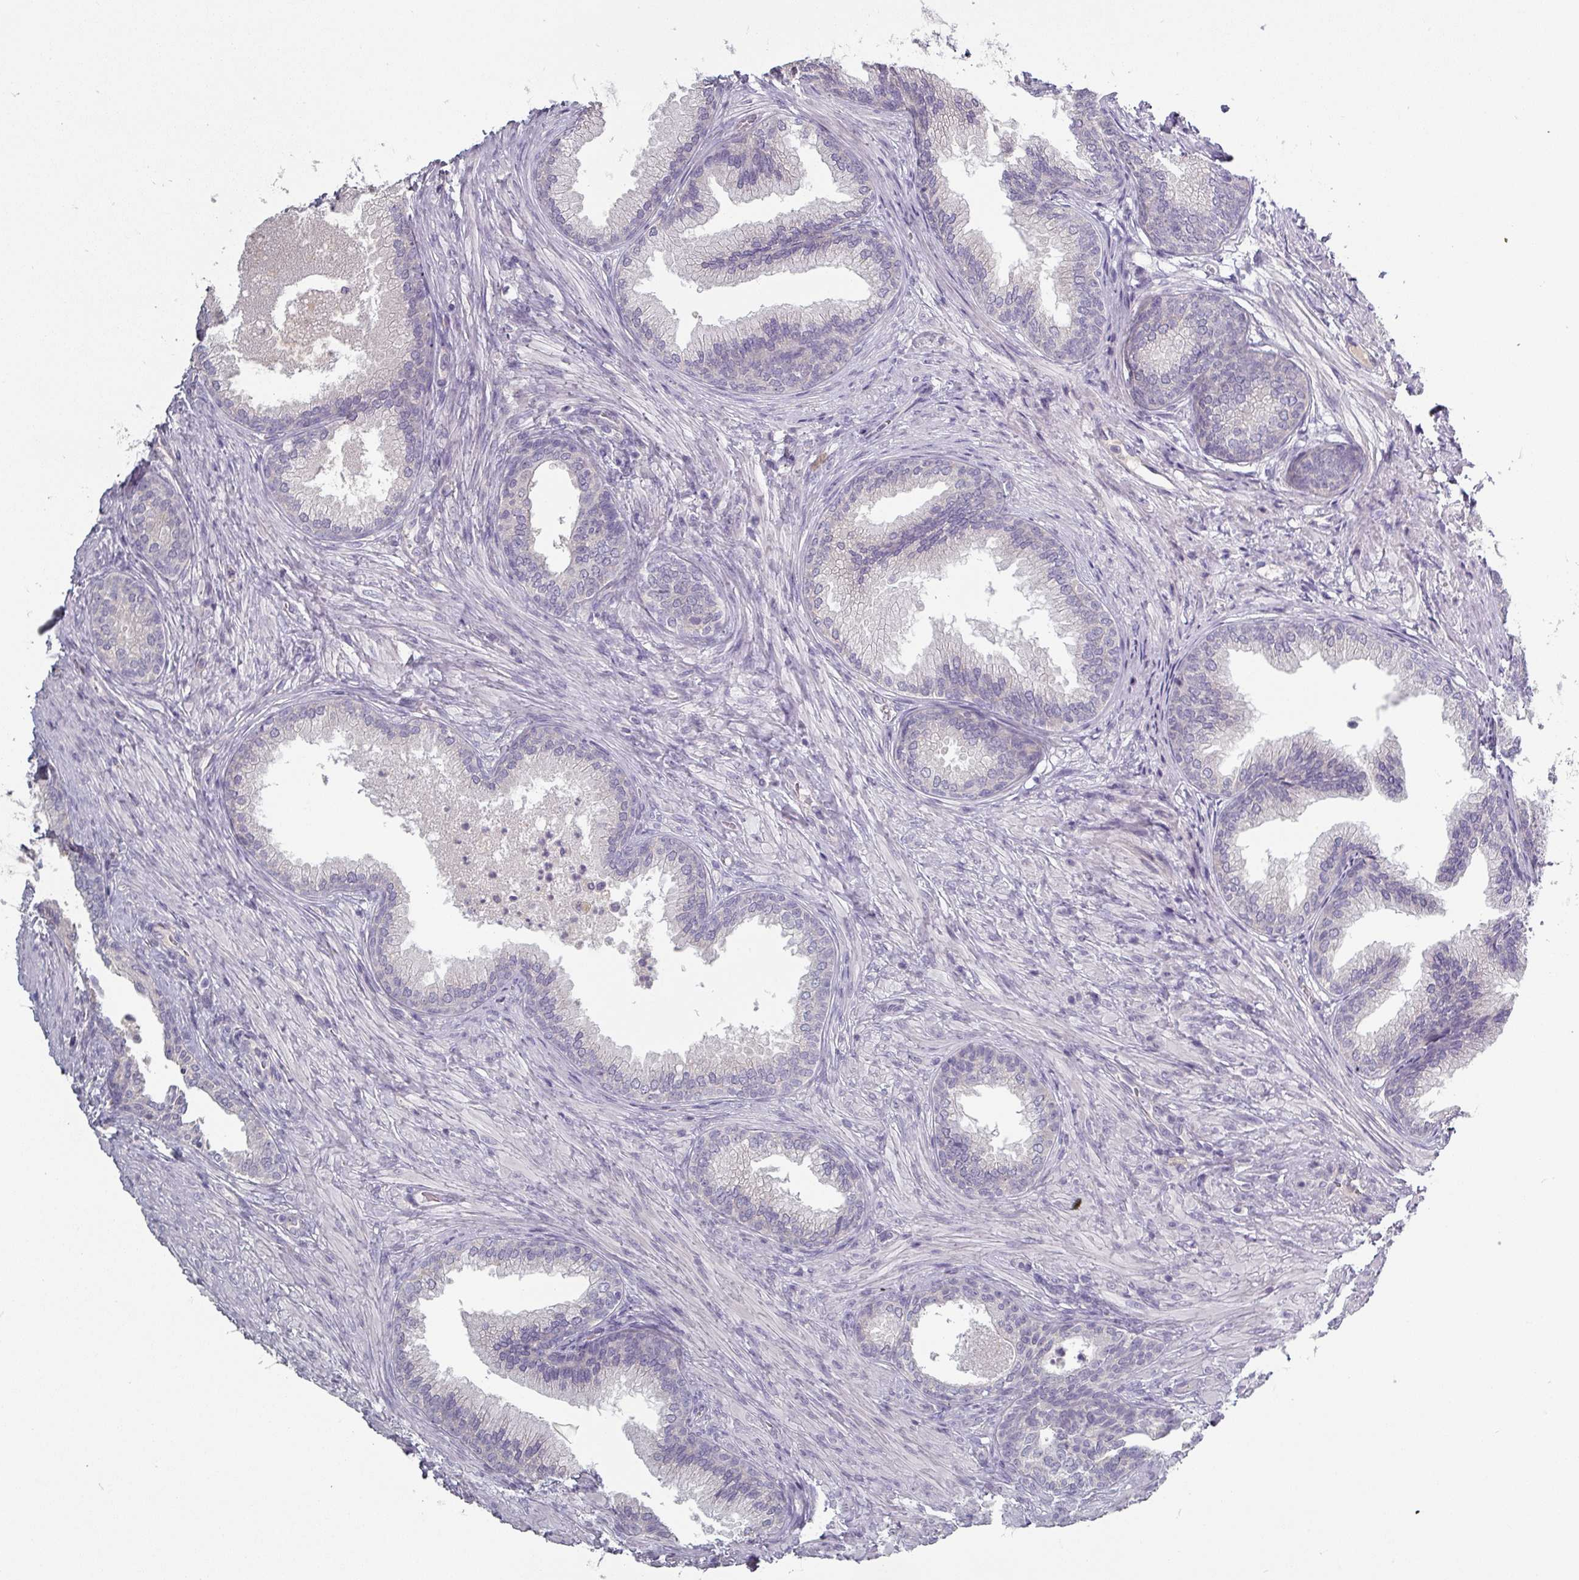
{"staining": {"intensity": "negative", "quantity": "none", "location": "none"}, "tissue": "prostate", "cell_type": "Glandular cells", "image_type": "normal", "snomed": [{"axis": "morphology", "description": "Normal tissue, NOS"}, {"axis": "topography", "description": "Prostate"}], "caption": "IHC histopathology image of benign prostate: human prostate stained with DAB (3,3'-diaminobenzidine) reveals no significant protein positivity in glandular cells.", "gene": "PRAMEF7", "patient": {"sex": "male", "age": 76}}